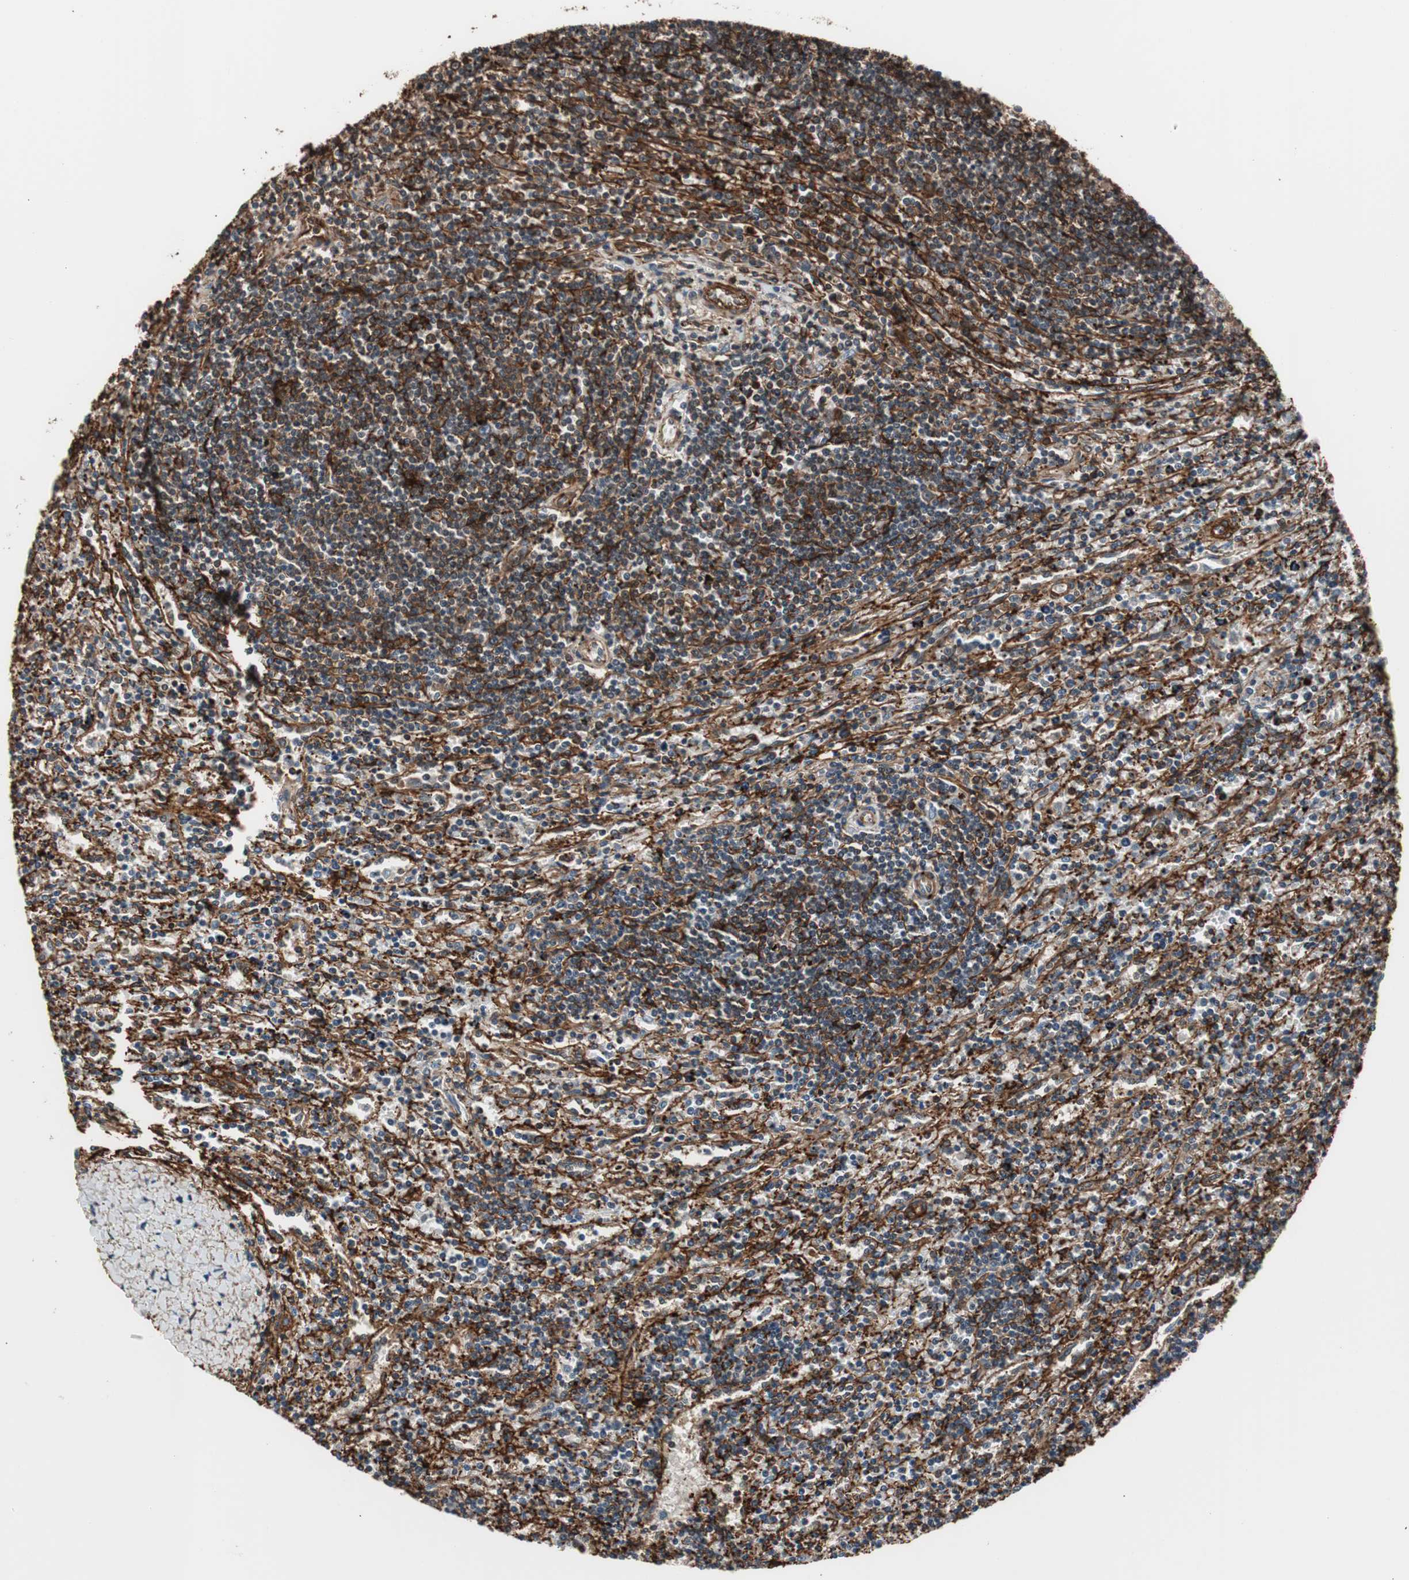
{"staining": {"intensity": "weak", "quantity": ">75%", "location": "cytoplasmic/membranous"}, "tissue": "lymphoma", "cell_type": "Tumor cells", "image_type": "cancer", "snomed": [{"axis": "morphology", "description": "Malignant lymphoma, non-Hodgkin's type, Low grade"}, {"axis": "topography", "description": "Spleen"}], "caption": "Lymphoma stained with a brown dye reveals weak cytoplasmic/membranous positive positivity in about >75% of tumor cells.", "gene": "PTPN11", "patient": {"sex": "male", "age": 76}}